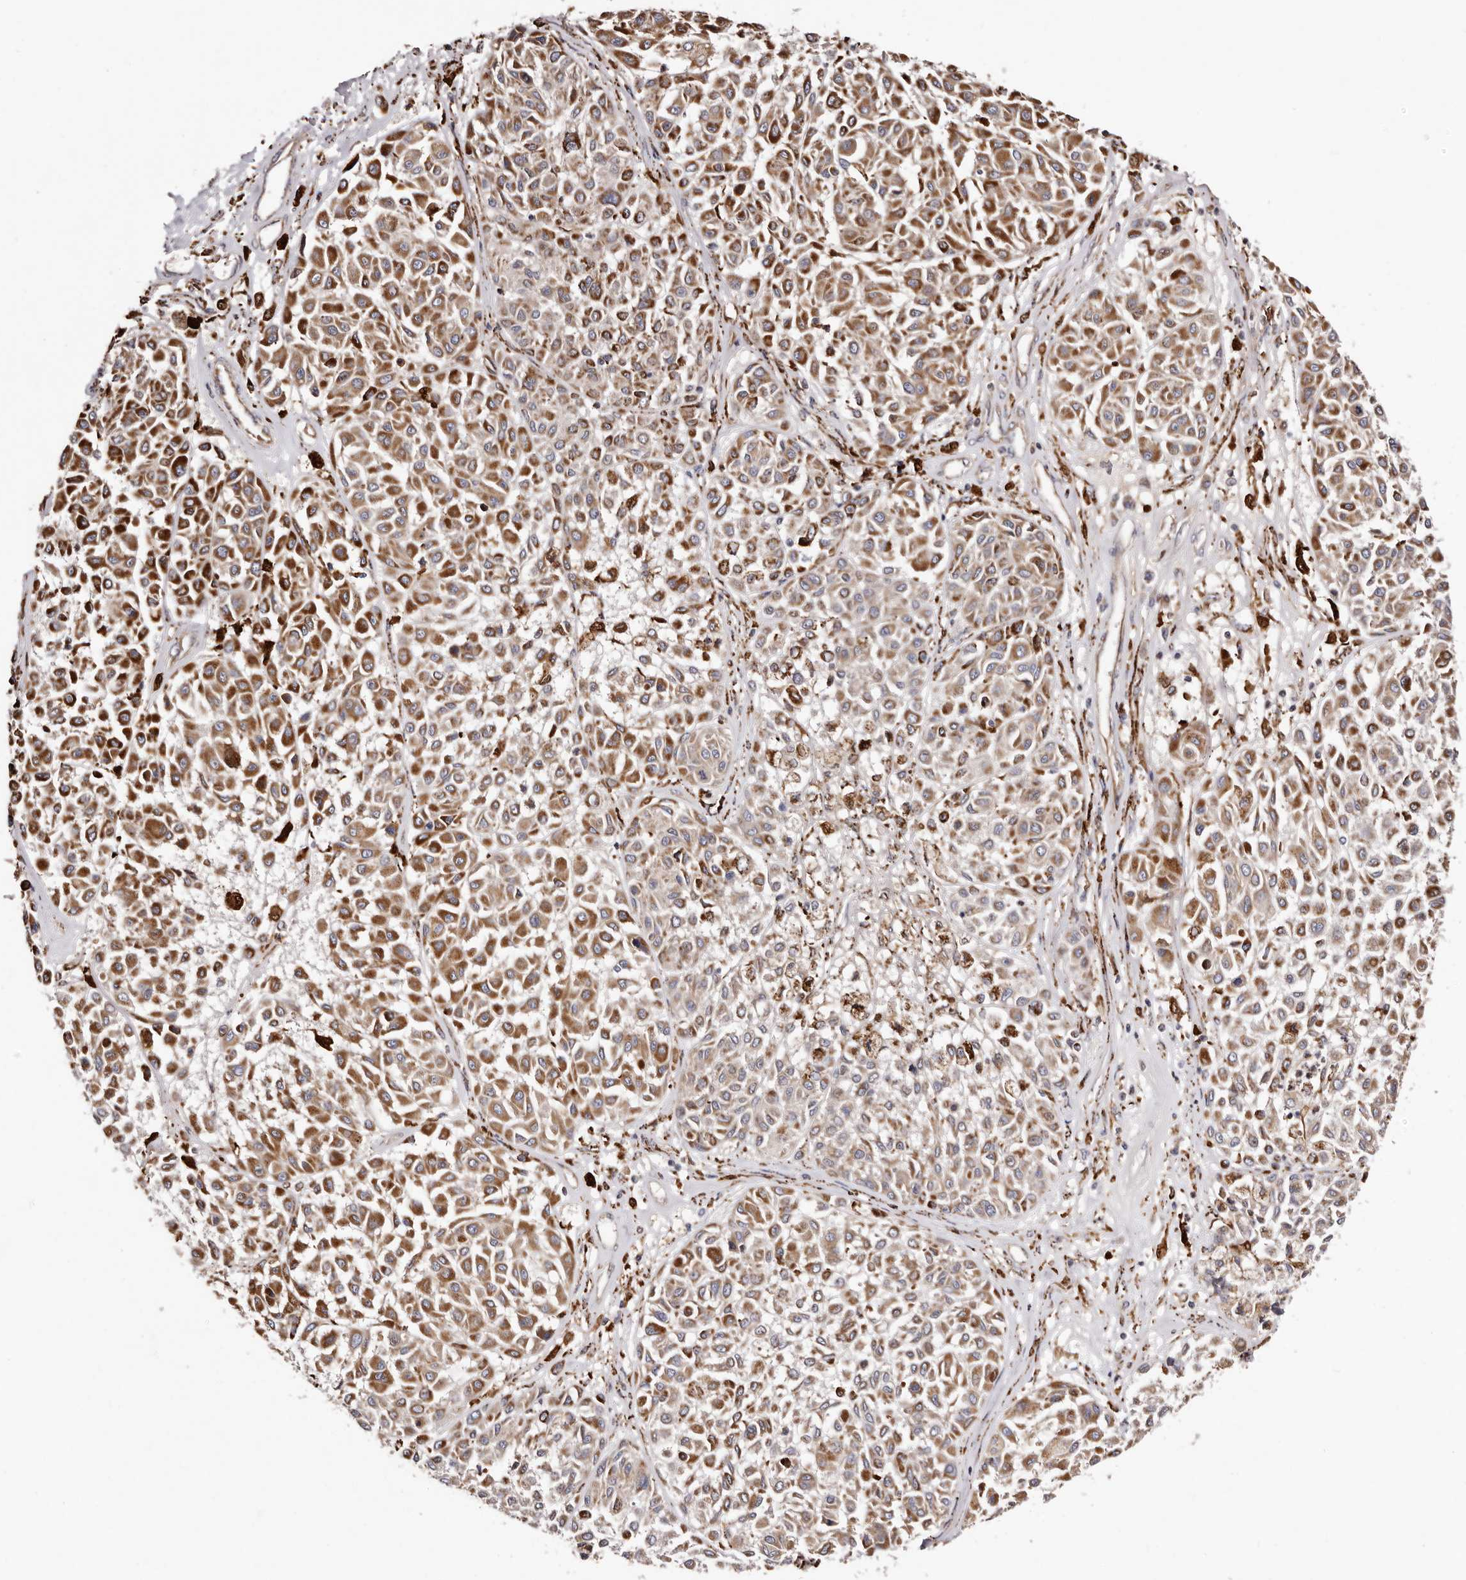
{"staining": {"intensity": "moderate", "quantity": ">75%", "location": "cytoplasmic/membranous"}, "tissue": "melanoma", "cell_type": "Tumor cells", "image_type": "cancer", "snomed": [{"axis": "morphology", "description": "Malignant melanoma, Metastatic site"}, {"axis": "topography", "description": "Soft tissue"}], "caption": "An image showing moderate cytoplasmic/membranous positivity in about >75% of tumor cells in malignant melanoma (metastatic site), as visualized by brown immunohistochemical staining.", "gene": "LUZP1", "patient": {"sex": "male", "age": 41}}